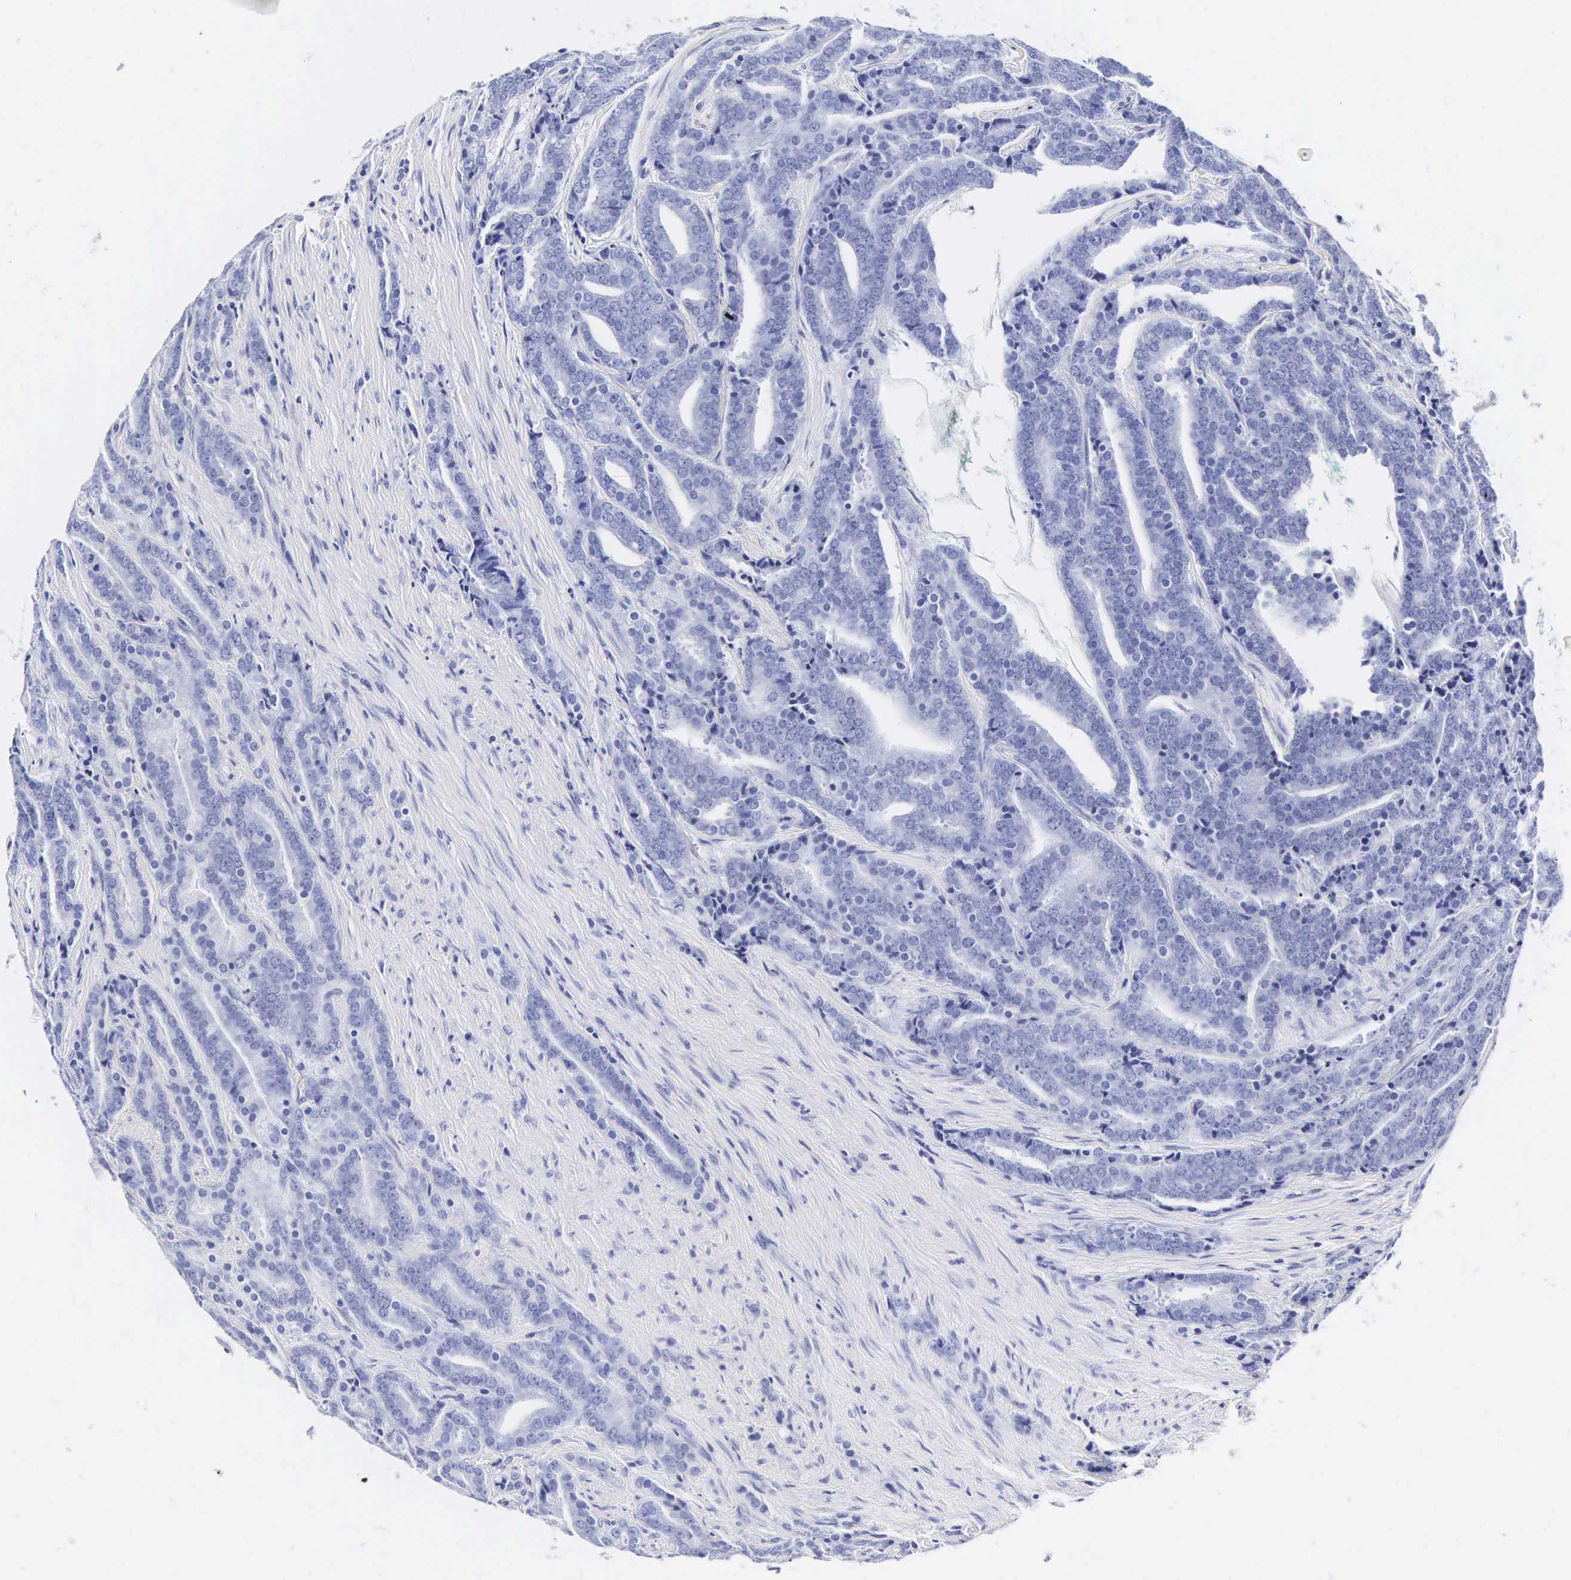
{"staining": {"intensity": "negative", "quantity": "none", "location": "none"}, "tissue": "prostate cancer", "cell_type": "Tumor cells", "image_type": "cancer", "snomed": [{"axis": "morphology", "description": "Adenocarcinoma, Medium grade"}, {"axis": "topography", "description": "Prostate"}], "caption": "Prostate cancer was stained to show a protein in brown. There is no significant positivity in tumor cells.", "gene": "INS", "patient": {"sex": "male", "age": 65}}